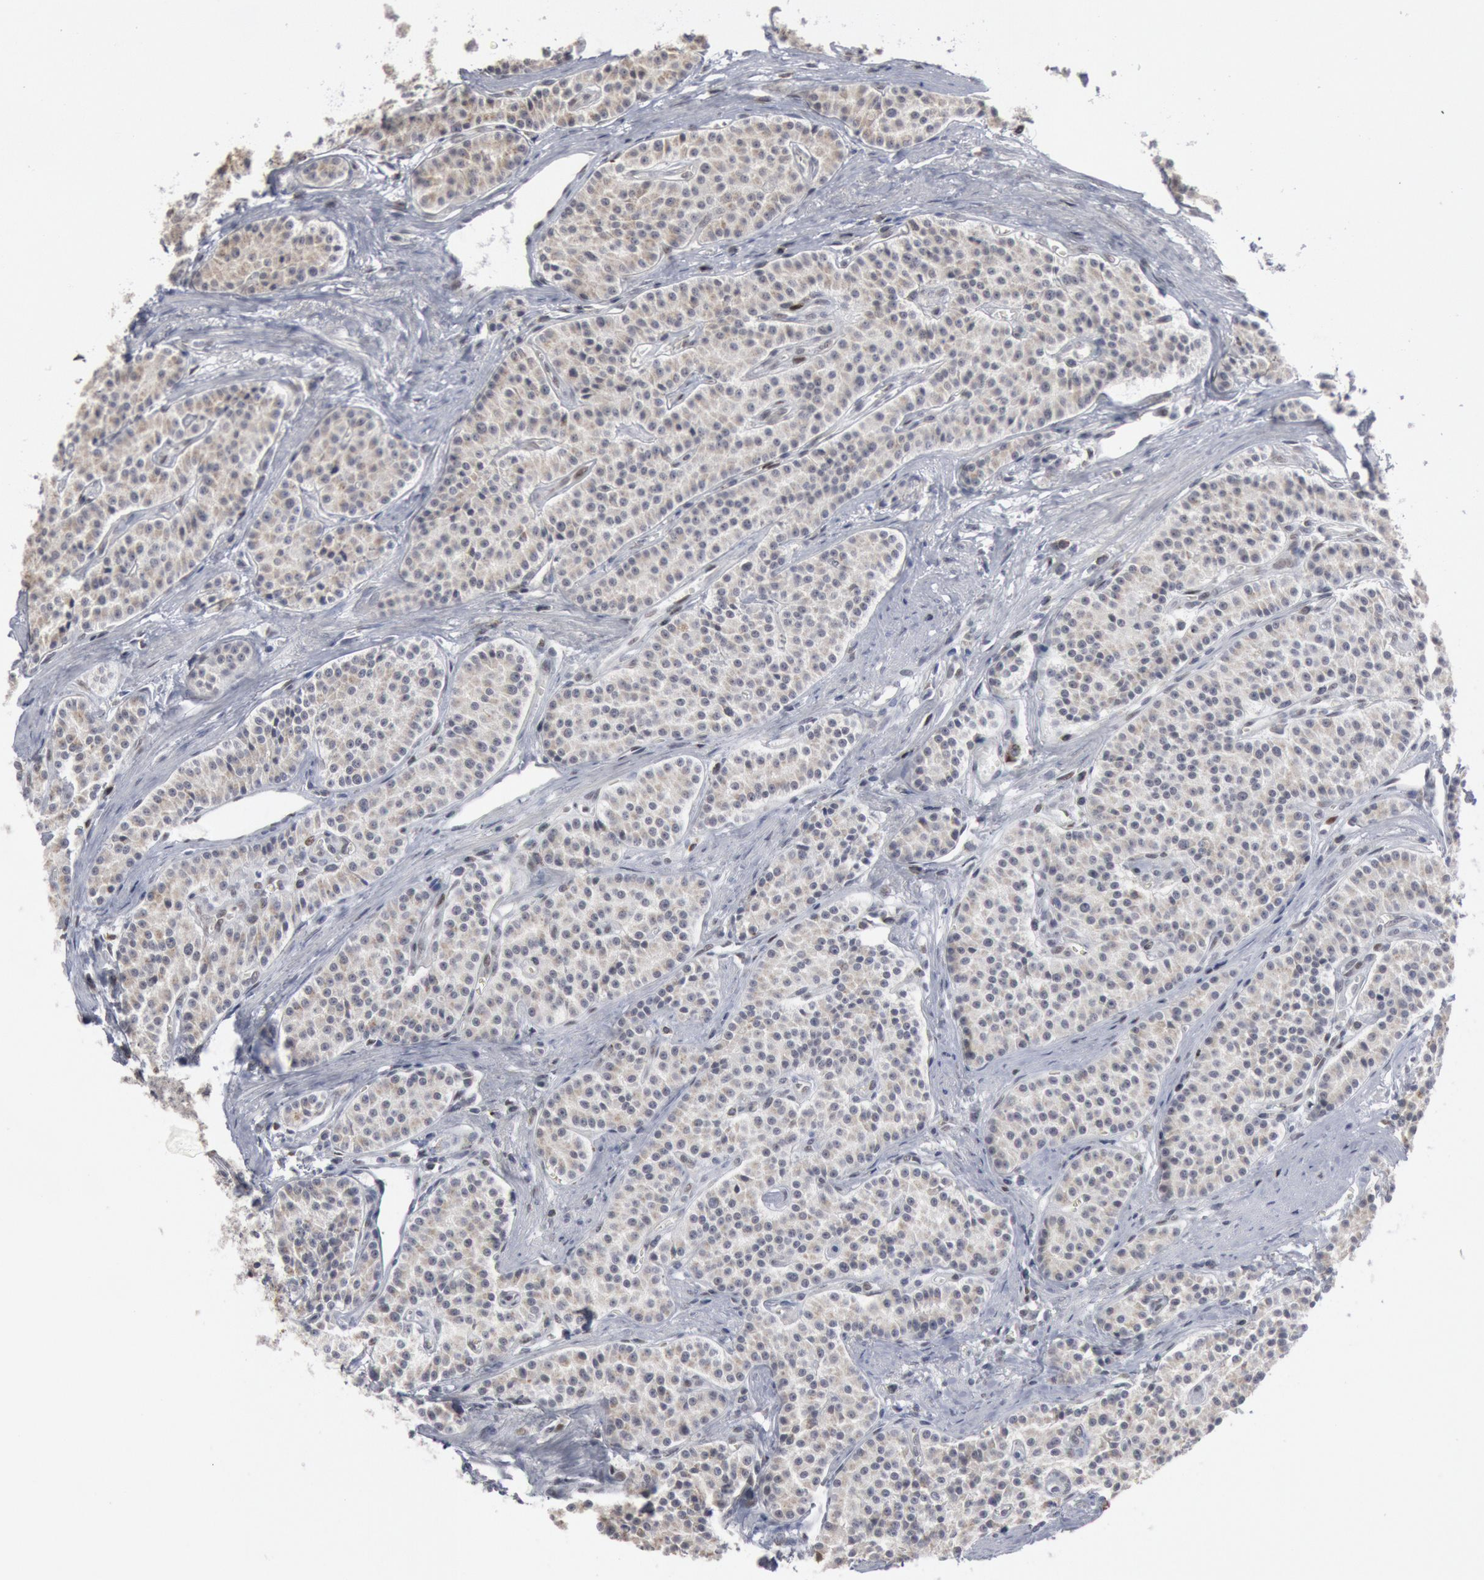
{"staining": {"intensity": "negative", "quantity": "none", "location": "none"}, "tissue": "carcinoid", "cell_type": "Tumor cells", "image_type": "cancer", "snomed": [{"axis": "morphology", "description": "Carcinoid, malignant, NOS"}, {"axis": "topography", "description": "Stomach"}], "caption": "Tumor cells are negative for protein expression in human malignant carcinoid.", "gene": "FOXO1", "patient": {"sex": "female", "age": 76}}